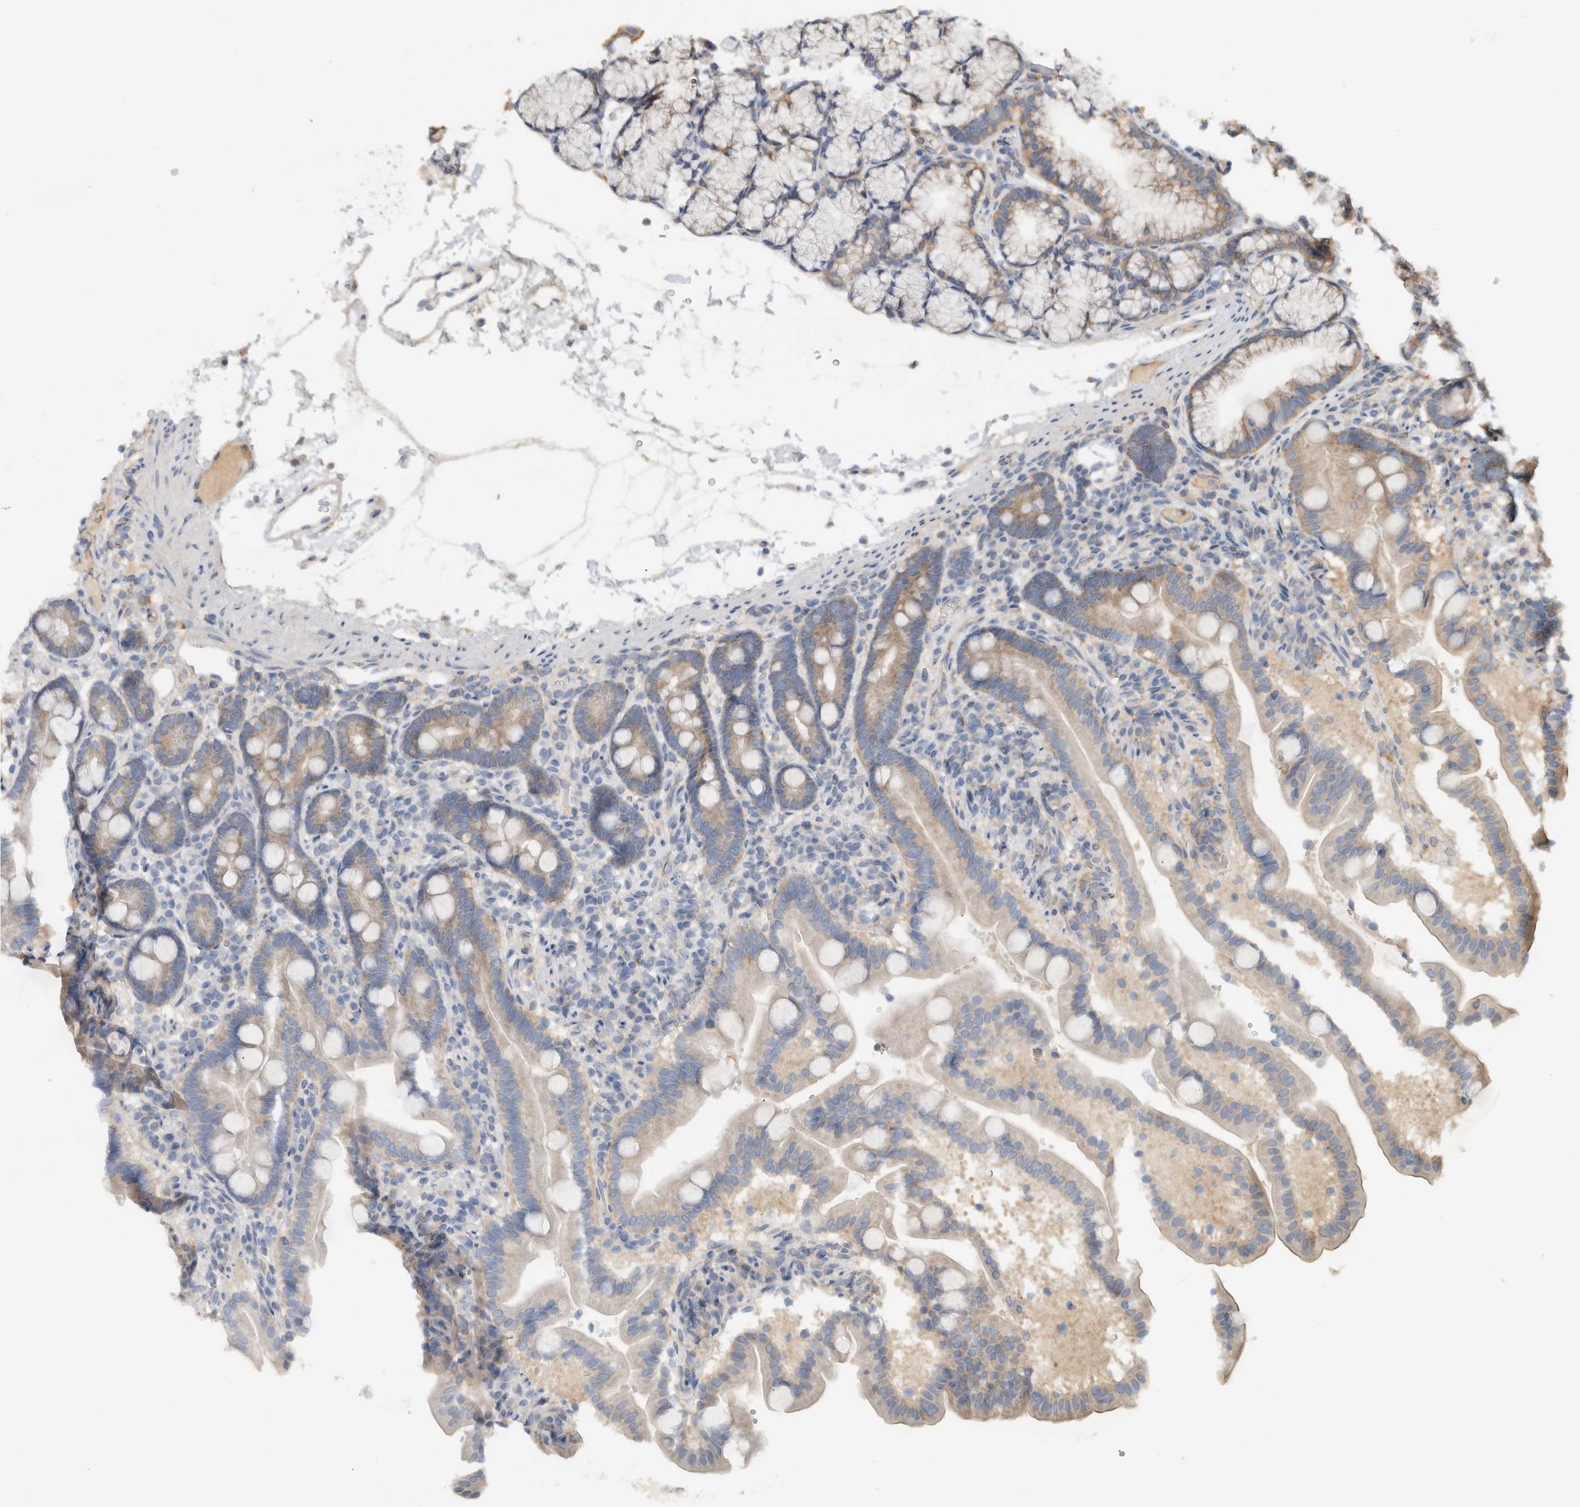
{"staining": {"intensity": "weak", "quantity": ">75%", "location": "cytoplasmic/membranous"}, "tissue": "duodenum", "cell_type": "Glandular cells", "image_type": "normal", "snomed": [{"axis": "morphology", "description": "Normal tissue, NOS"}, {"axis": "topography", "description": "Duodenum"}], "caption": "A brown stain shows weak cytoplasmic/membranous staining of a protein in glandular cells of benign human duodenum. The protein is shown in brown color, while the nuclei are stained blue.", "gene": "EIF4G3", "patient": {"sex": "male", "age": 54}}